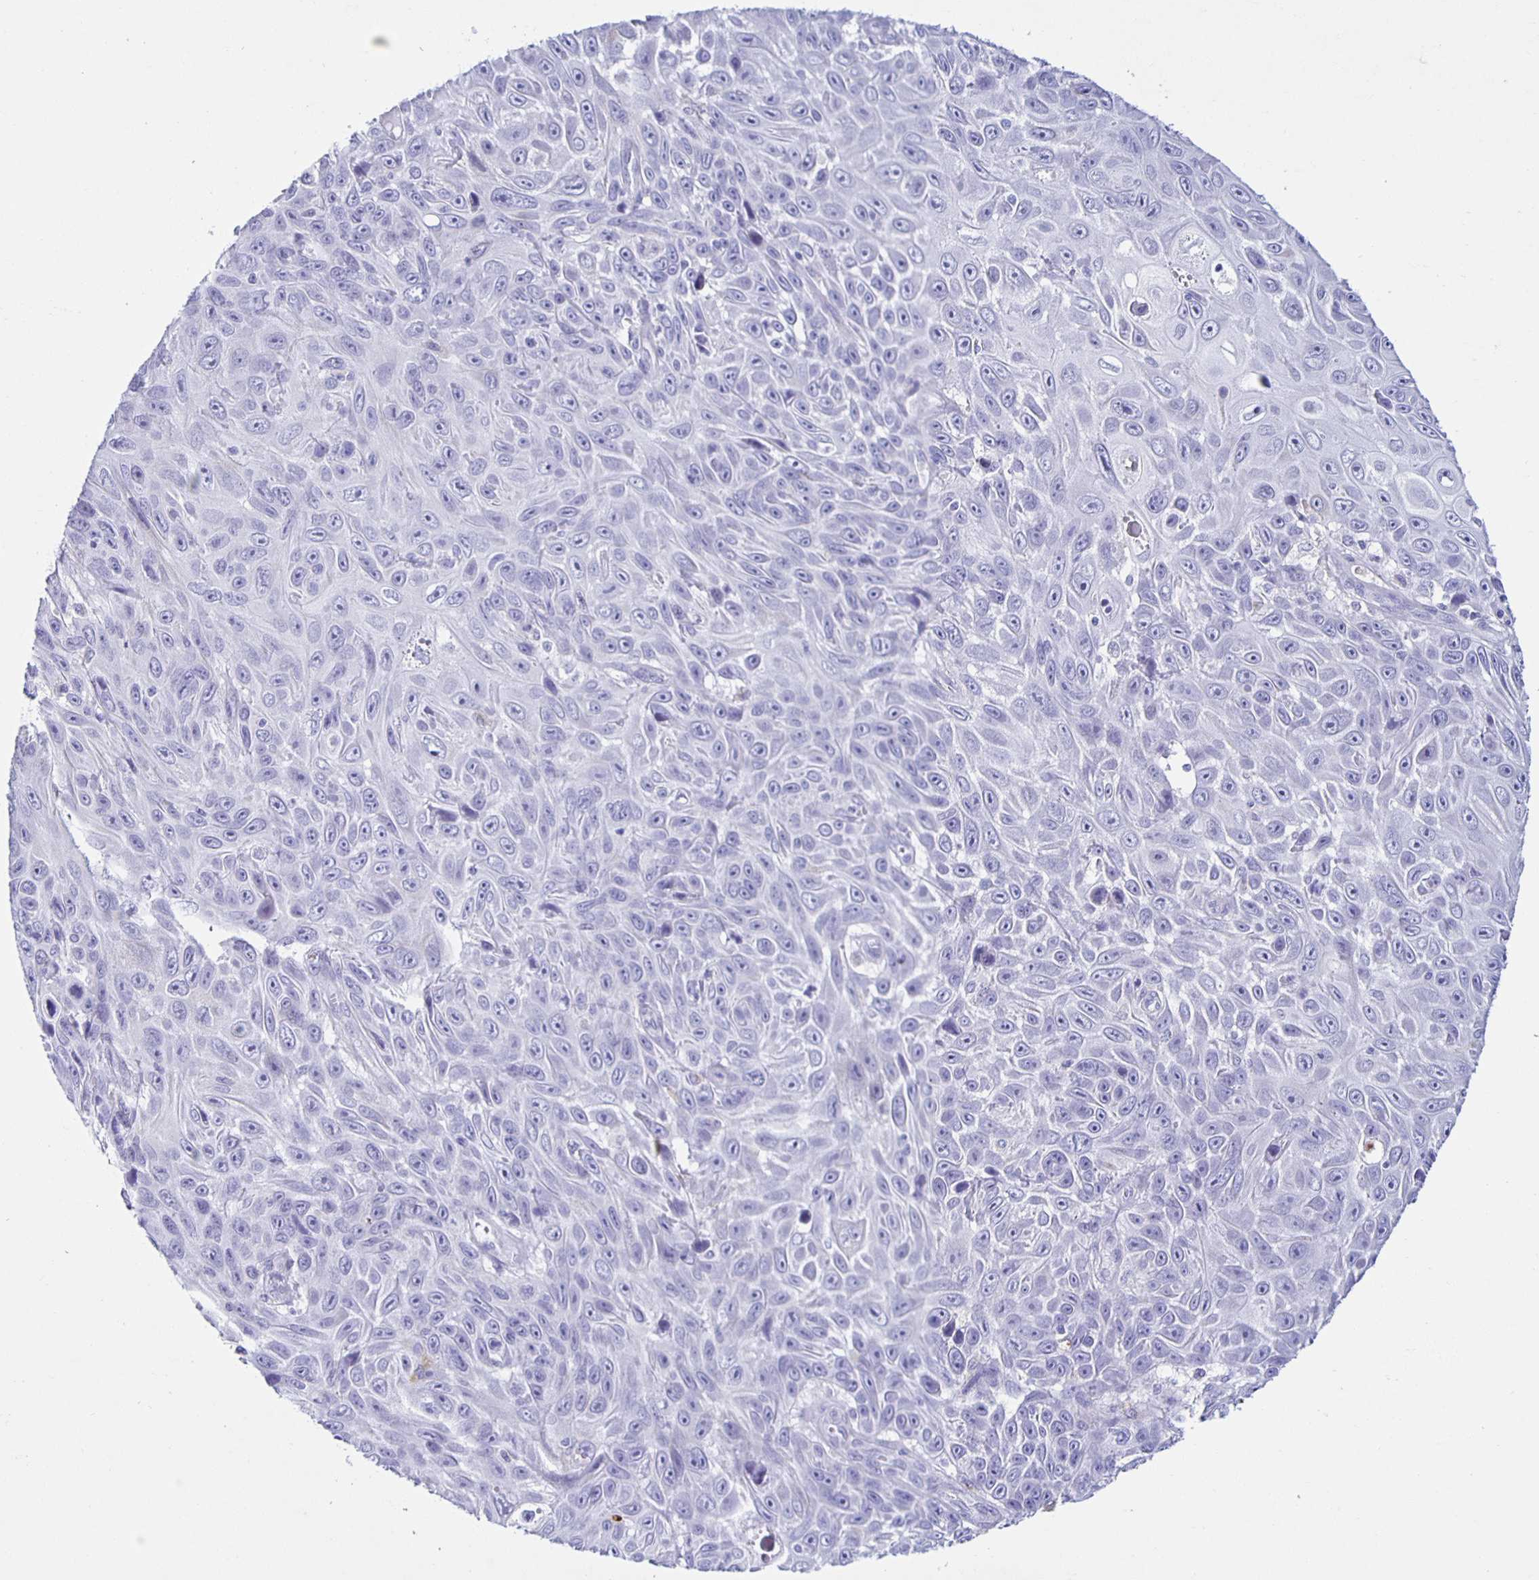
{"staining": {"intensity": "negative", "quantity": "none", "location": "none"}, "tissue": "skin cancer", "cell_type": "Tumor cells", "image_type": "cancer", "snomed": [{"axis": "morphology", "description": "Squamous cell carcinoma, NOS"}, {"axis": "topography", "description": "Skin"}], "caption": "Immunohistochemistry (IHC) histopathology image of neoplastic tissue: skin cancer stained with DAB demonstrates no significant protein positivity in tumor cells.", "gene": "AQP6", "patient": {"sex": "male", "age": 82}}